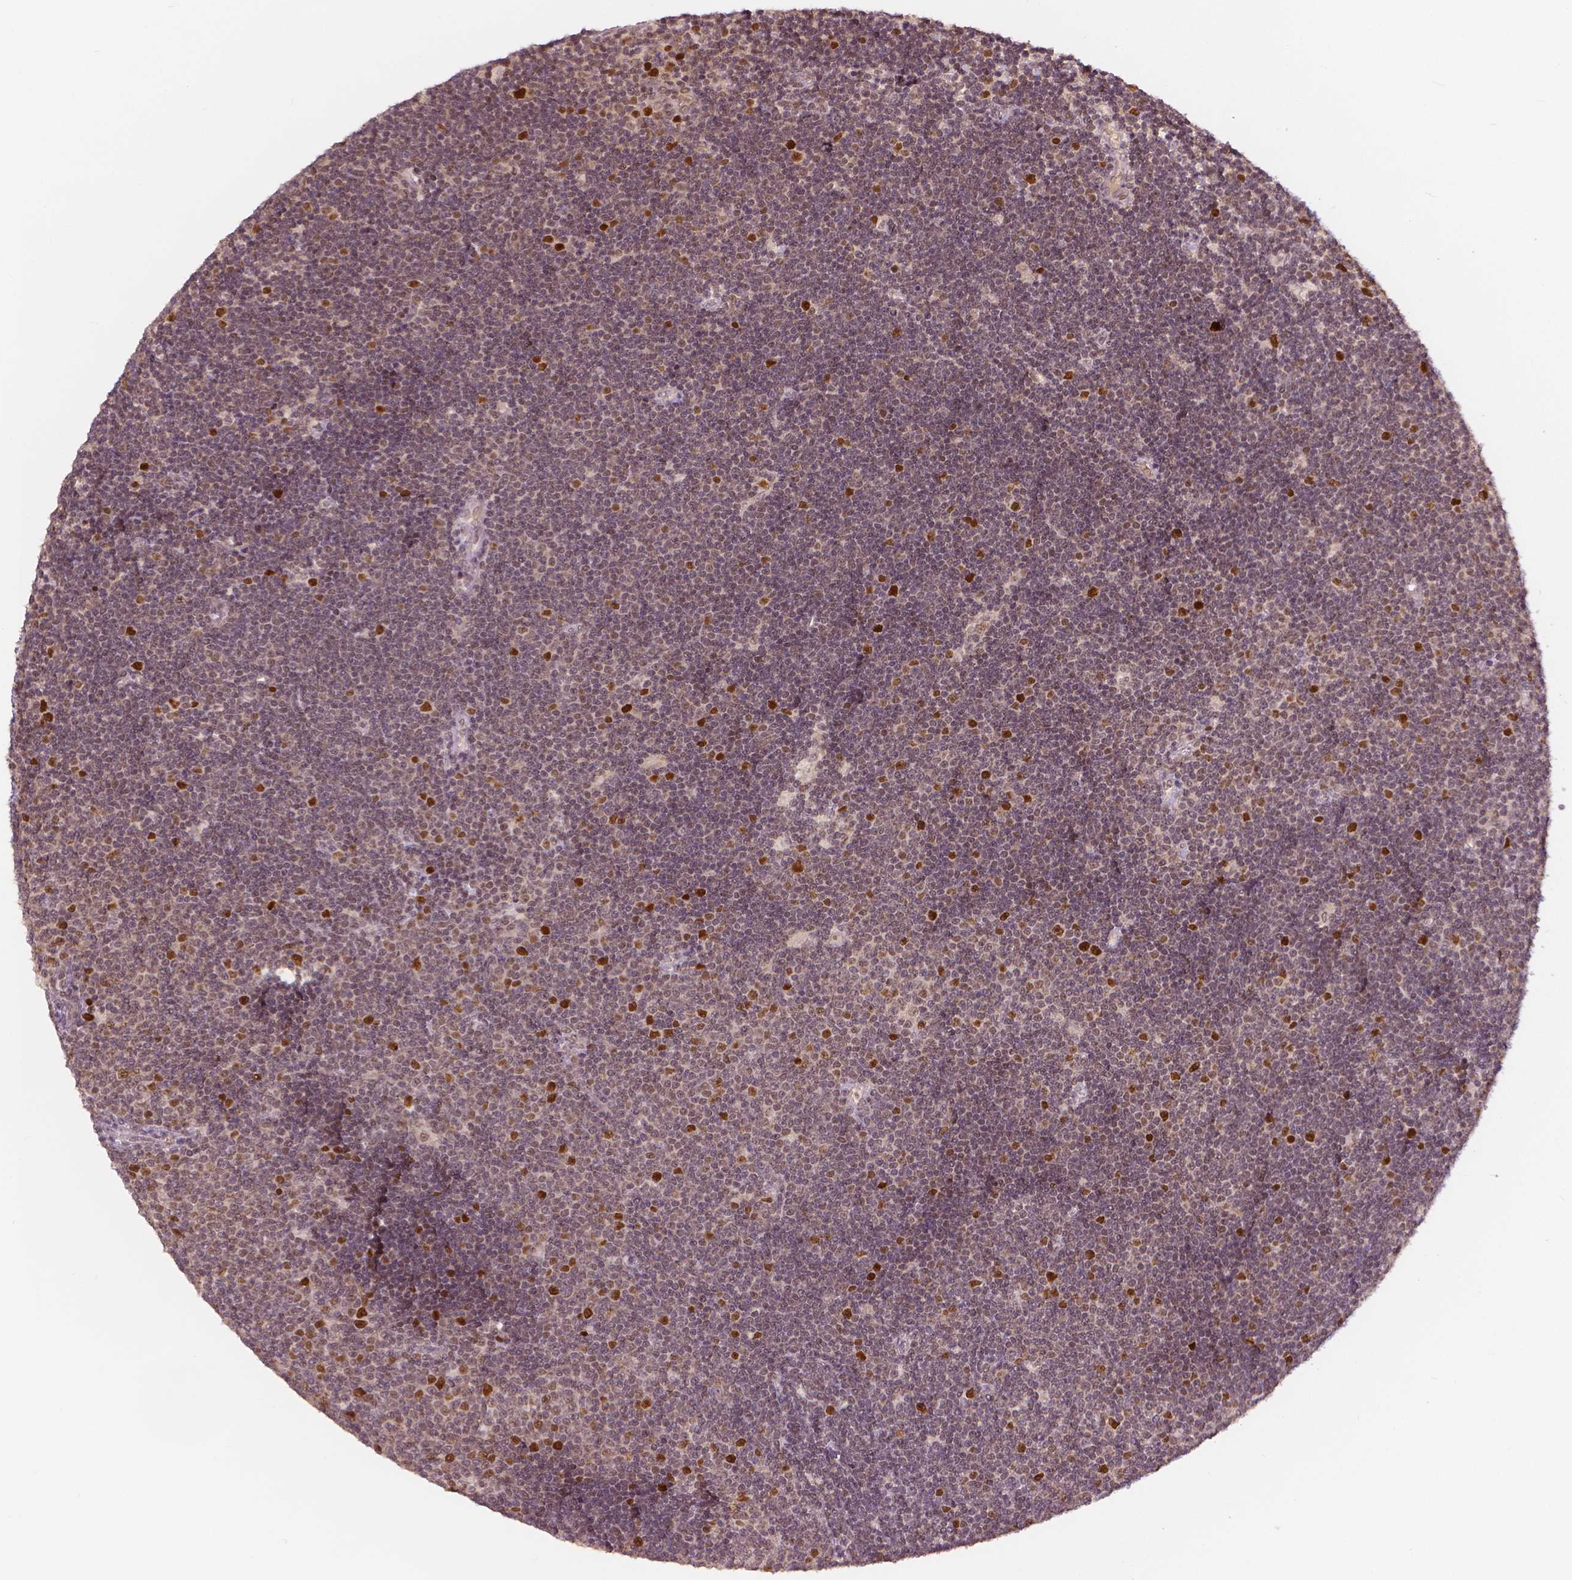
{"staining": {"intensity": "strong", "quantity": "<25%", "location": "nuclear"}, "tissue": "lymphoma", "cell_type": "Tumor cells", "image_type": "cancer", "snomed": [{"axis": "morphology", "description": "Malignant lymphoma, non-Hodgkin's type, Low grade"}, {"axis": "topography", "description": "Brain"}], "caption": "Approximately <25% of tumor cells in human malignant lymphoma, non-Hodgkin's type (low-grade) exhibit strong nuclear protein positivity as visualized by brown immunohistochemical staining.", "gene": "NSD2", "patient": {"sex": "female", "age": 66}}